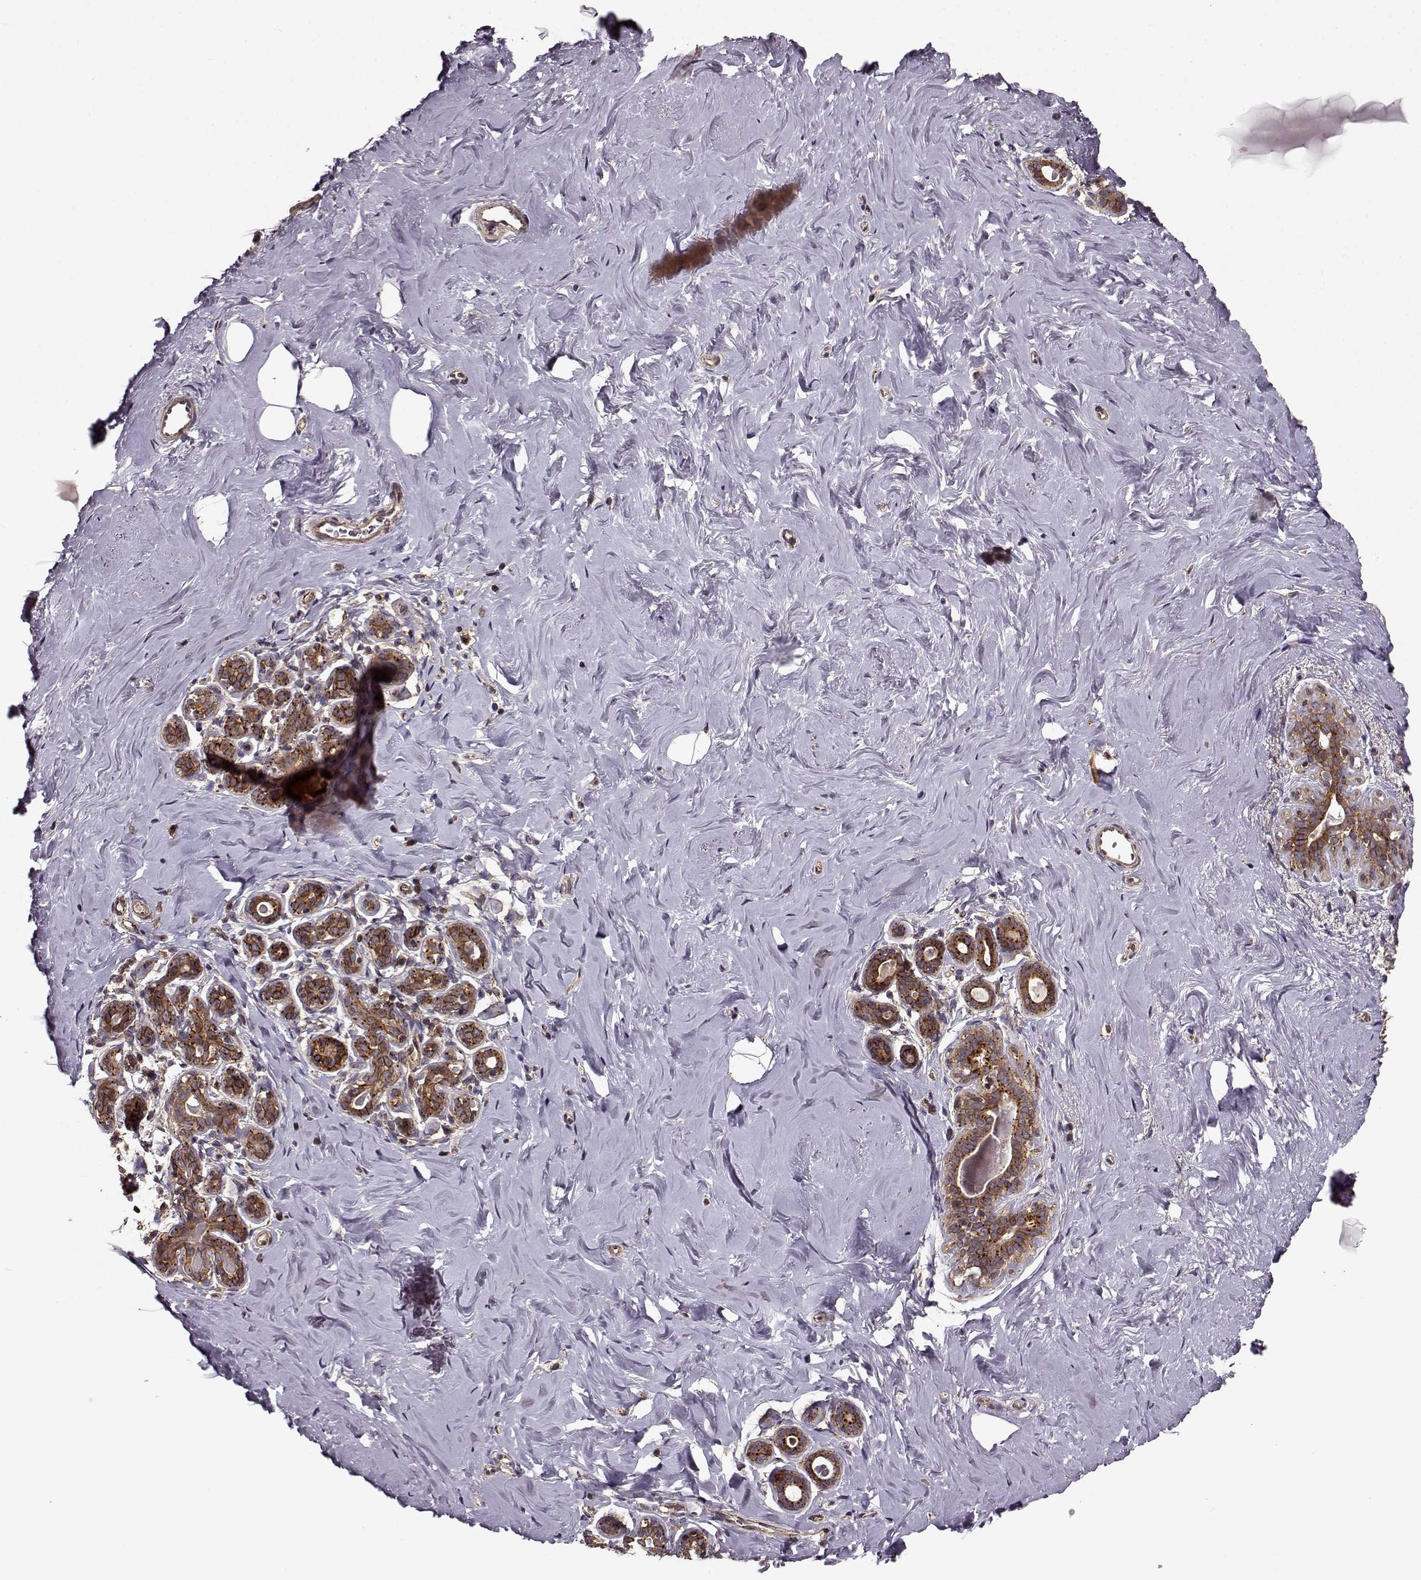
{"staining": {"intensity": "negative", "quantity": "none", "location": "none"}, "tissue": "breast", "cell_type": "Adipocytes", "image_type": "normal", "snomed": [{"axis": "morphology", "description": "Normal tissue, NOS"}, {"axis": "topography", "description": "Skin"}, {"axis": "topography", "description": "Breast"}], "caption": "A high-resolution histopathology image shows immunohistochemistry staining of normal breast, which reveals no significant staining in adipocytes.", "gene": "IFRD2", "patient": {"sex": "female", "age": 43}}